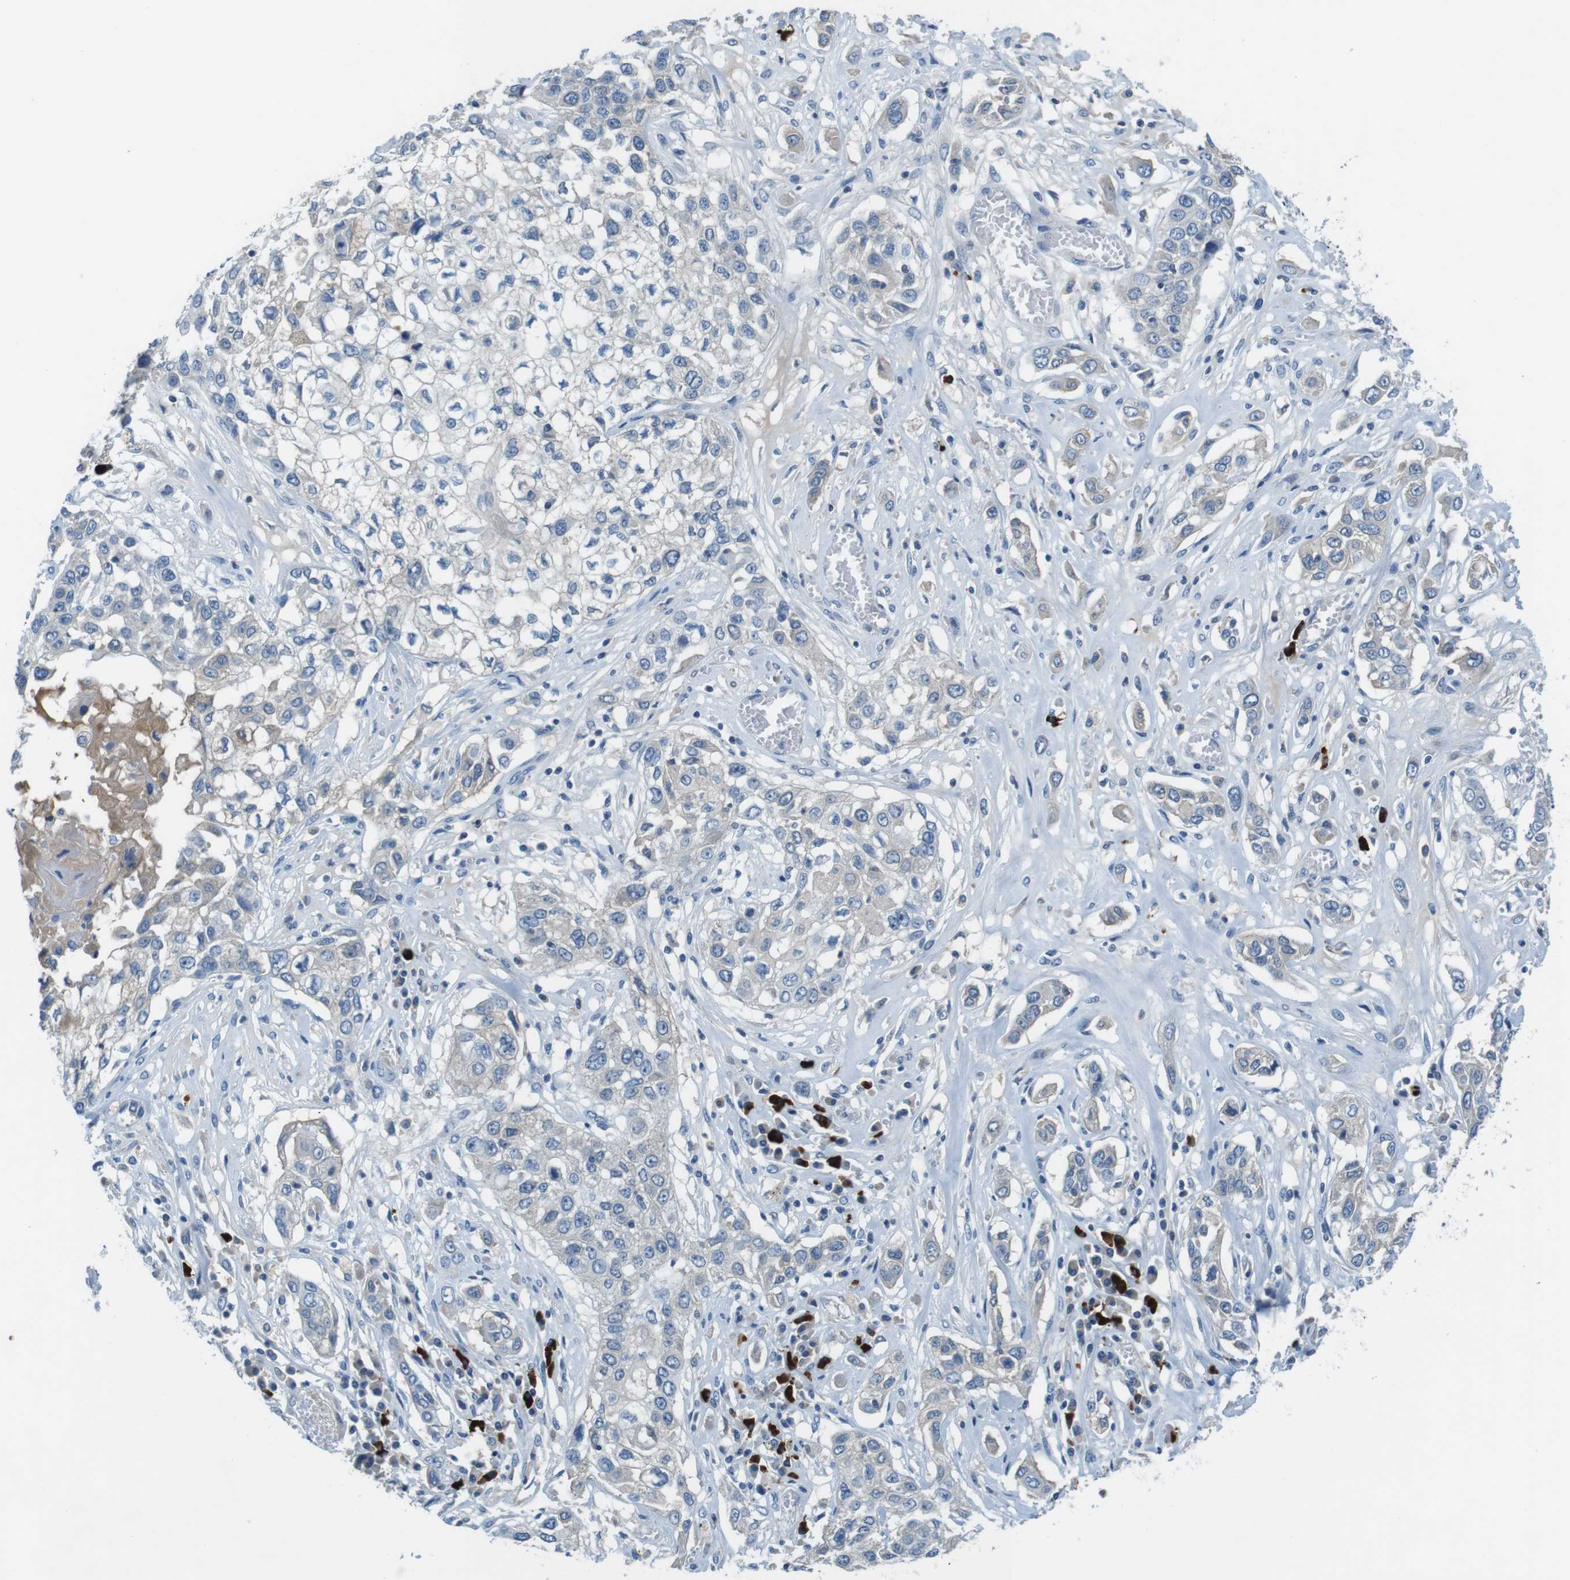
{"staining": {"intensity": "negative", "quantity": "none", "location": "none"}, "tissue": "lung cancer", "cell_type": "Tumor cells", "image_type": "cancer", "snomed": [{"axis": "morphology", "description": "Squamous cell carcinoma, NOS"}, {"axis": "topography", "description": "Lung"}], "caption": "This is a micrograph of immunohistochemistry staining of lung cancer (squamous cell carcinoma), which shows no expression in tumor cells. (Brightfield microscopy of DAB (3,3'-diaminobenzidine) immunohistochemistry at high magnification).", "gene": "SLC35A3", "patient": {"sex": "male", "age": 71}}